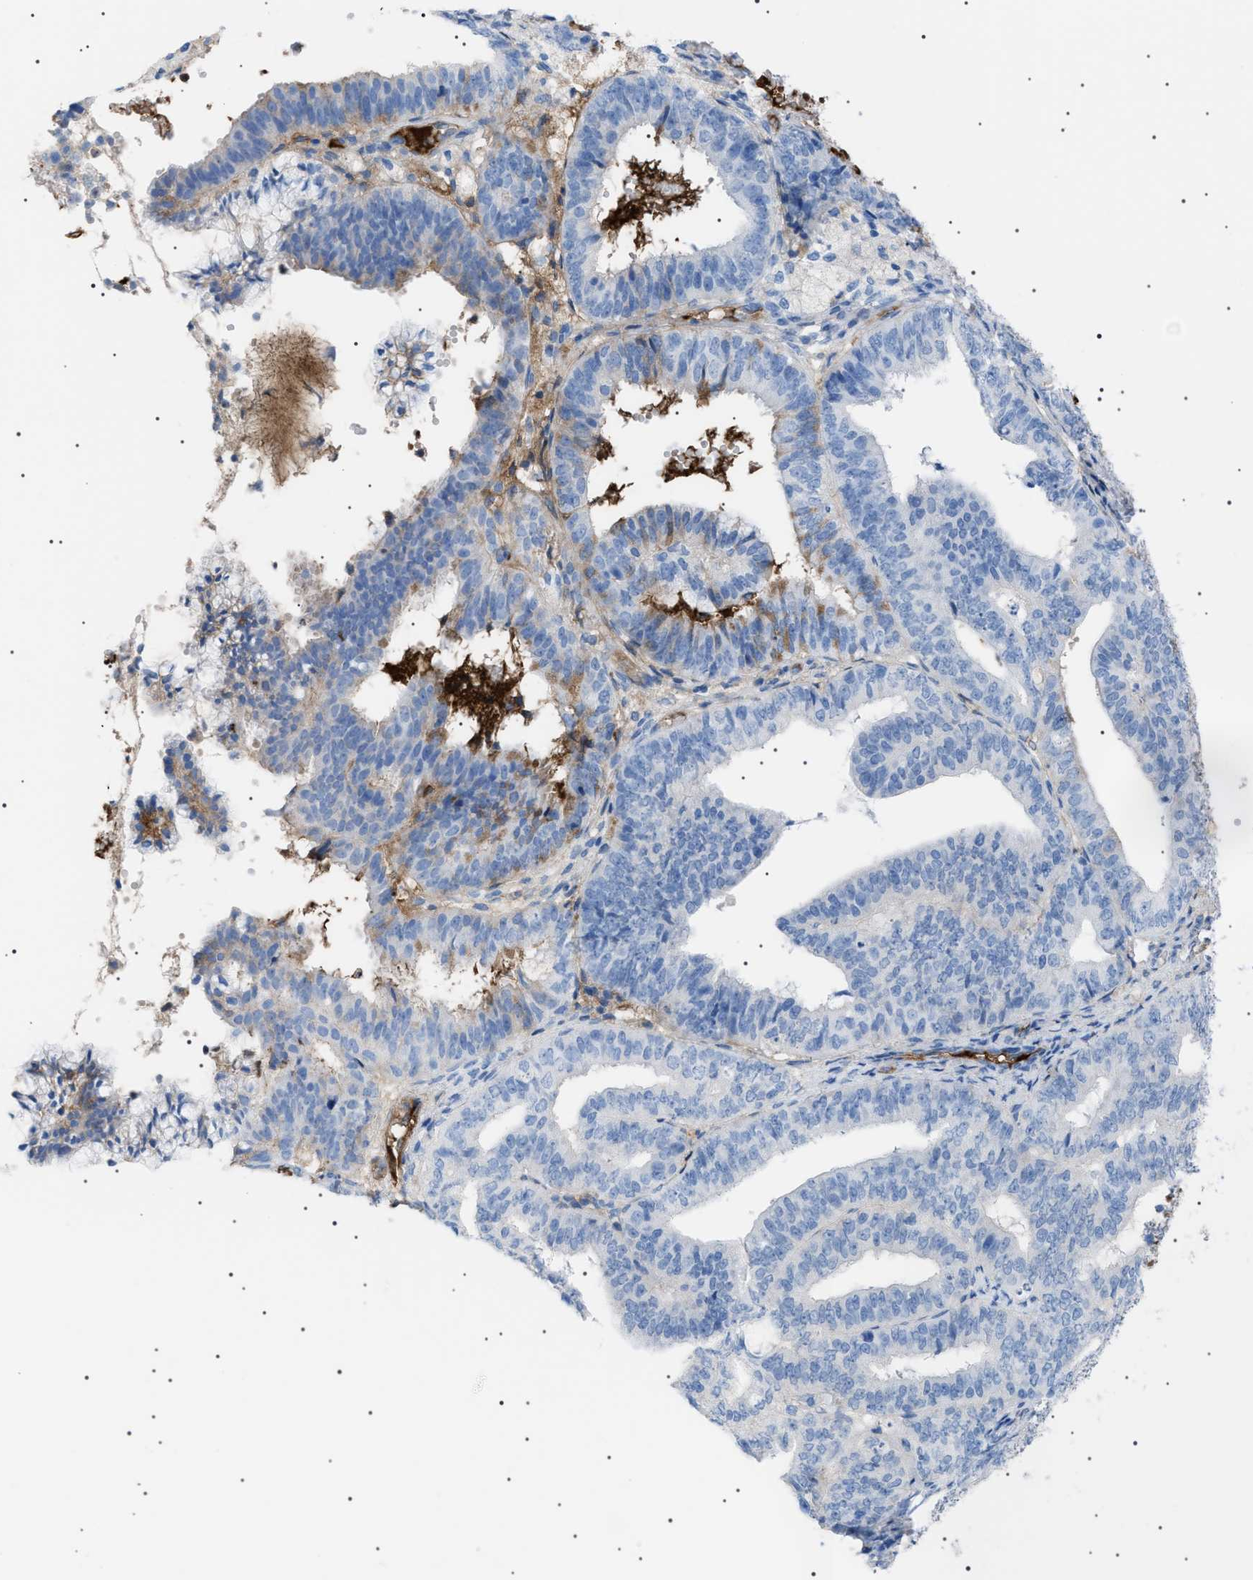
{"staining": {"intensity": "negative", "quantity": "none", "location": "none"}, "tissue": "endometrial cancer", "cell_type": "Tumor cells", "image_type": "cancer", "snomed": [{"axis": "morphology", "description": "Adenocarcinoma, NOS"}, {"axis": "topography", "description": "Endometrium"}], "caption": "DAB immunohistochemical staining of endometrial cancer shows no significant positivity in tumor cells.", "gene": "LPA", "patient": {"sex": "female", "age": 63}}